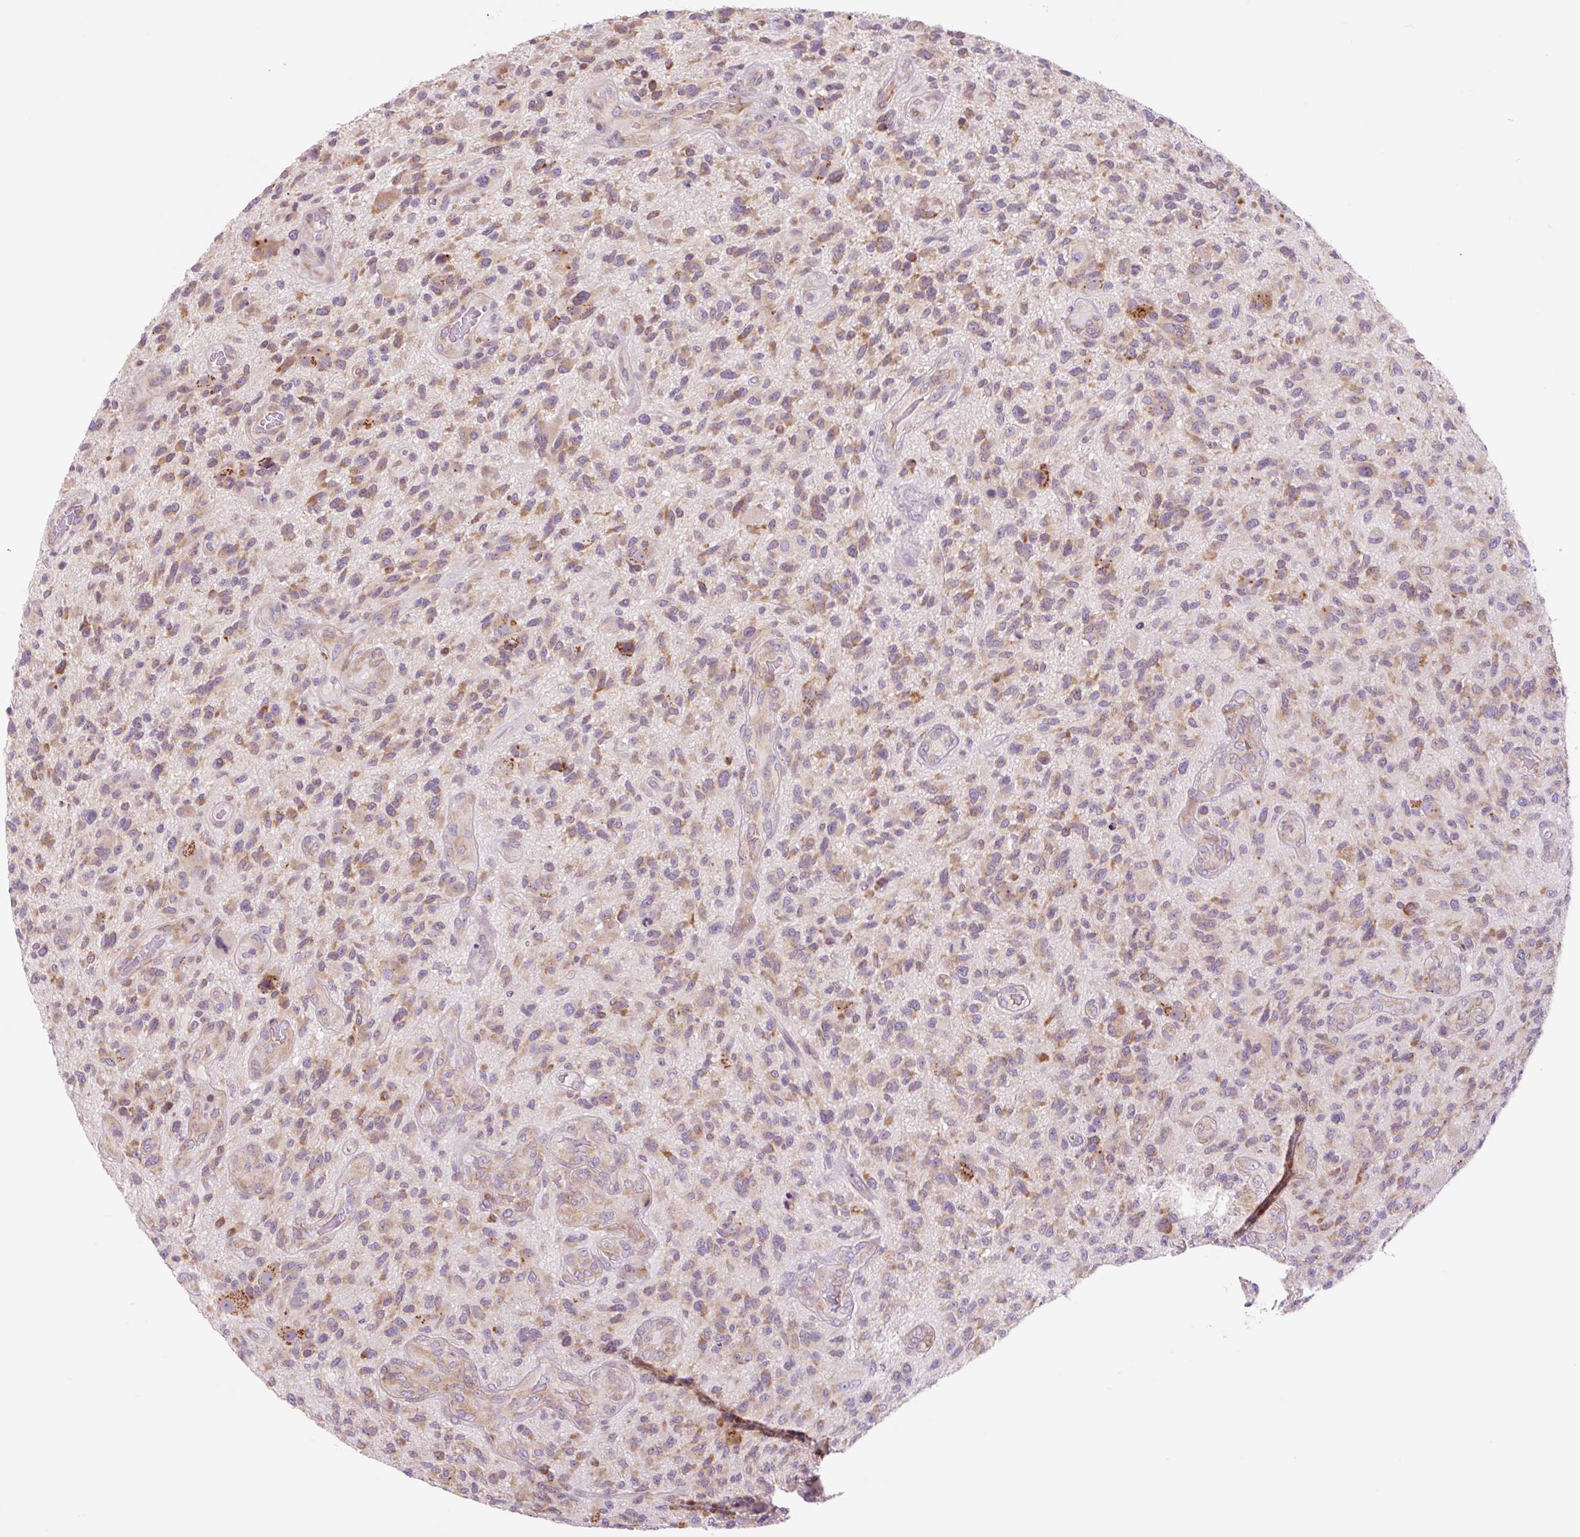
{"staining": {"intensity": "moderate", "quantity": ">75%", "location": "cytoplasmic/membranous"}, "tissue": "glioma", "cell_type": "Tumor cells", "image_type": "cancer", "snomed": [{"axis": "morphology", "description": "Glioma, malignant, High grade"}, {"axis": "topography", "description": "Brain"}], "caption": "This is an image of IHC staining of malignant high-grade glioma, which shows moderate positivity in the cytoplasmic/membranous of tumor cells.", "gene": "RPL41", "patient": {"sex": "male", "age": 47}}